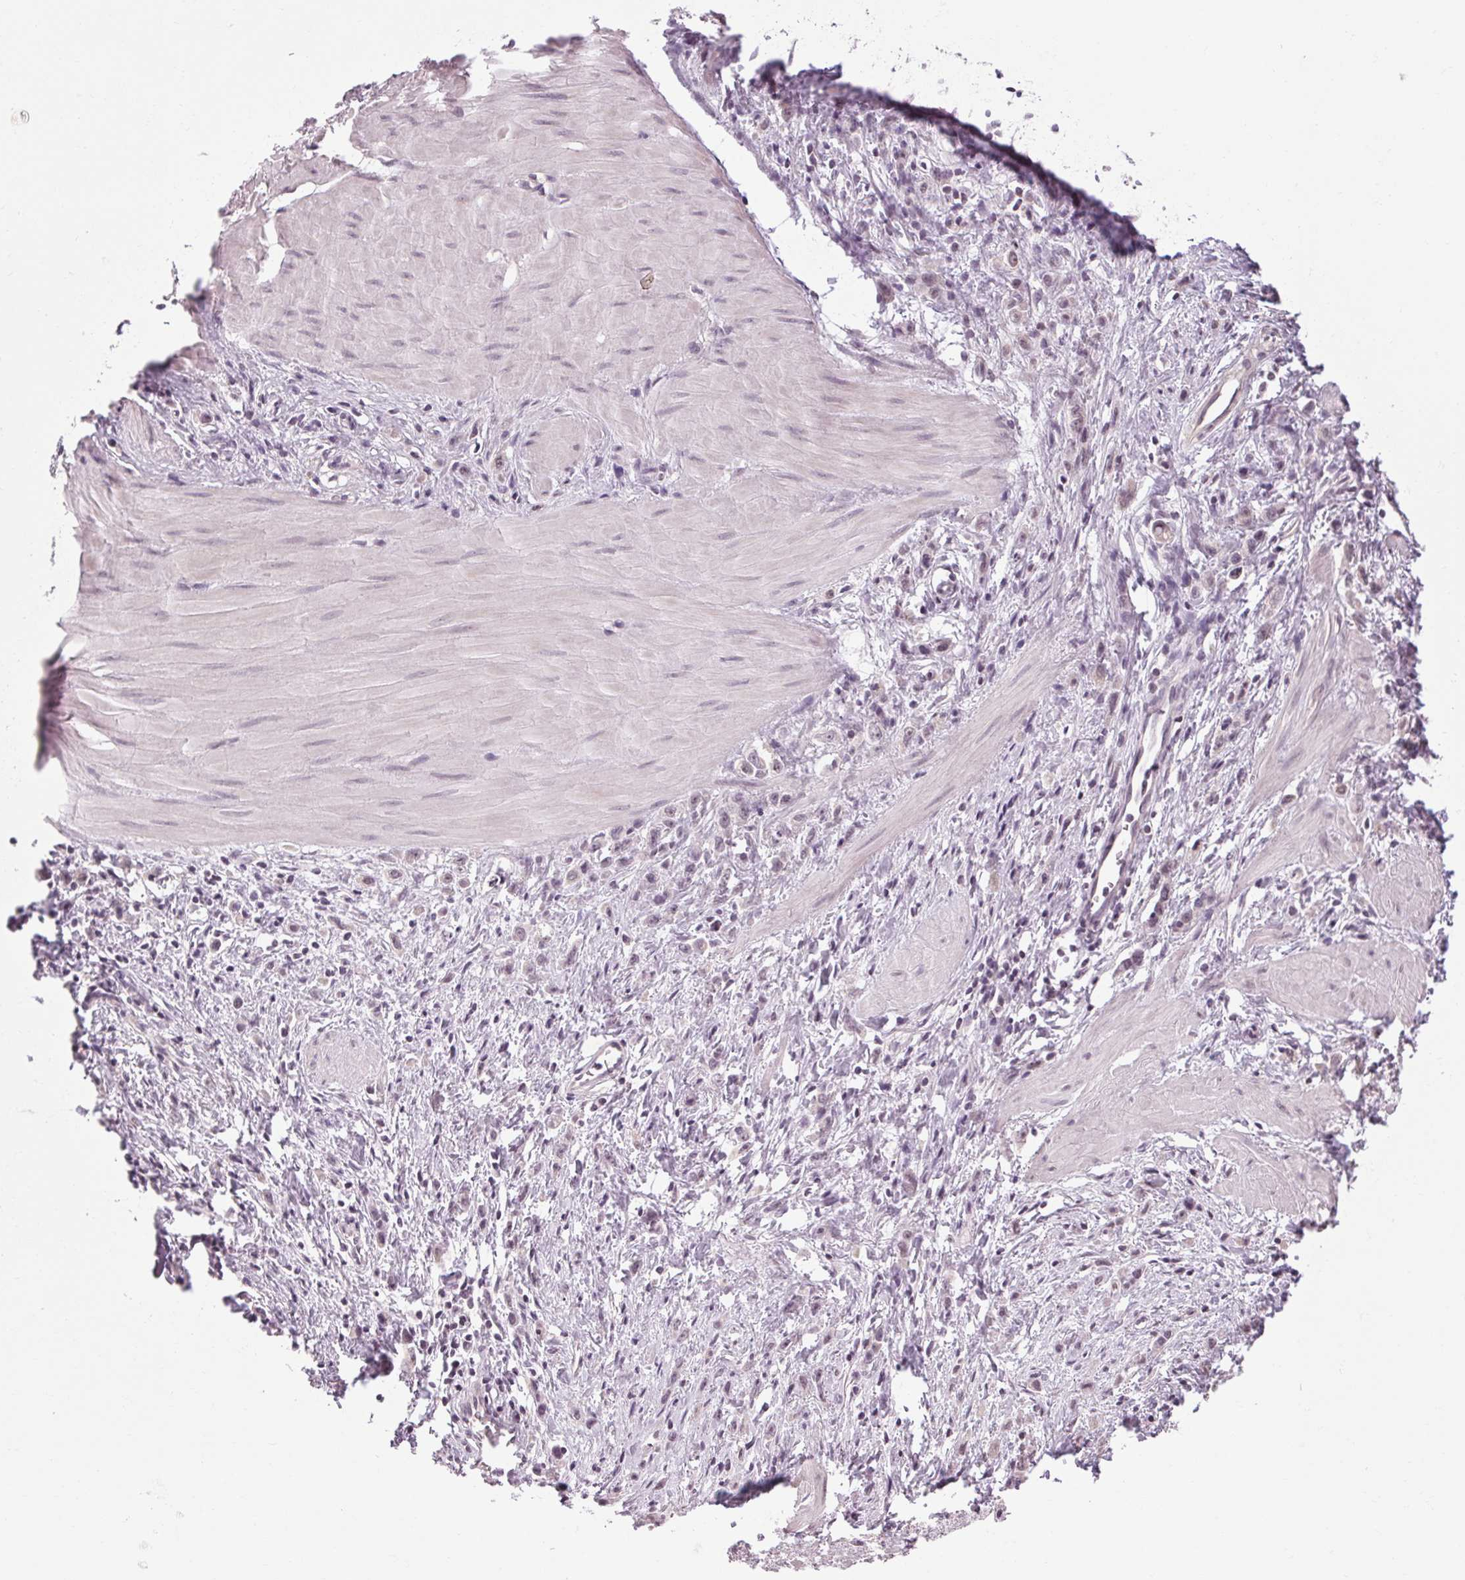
{"staining": {"intensity": "negative", "quantity": "none", "location": "none"}, "tissue": "stomach cancer", "cell_type": "Tumor cells", "image_type": "cancer", "snomed": [{"axis": "morphology", "description": "Adenocarcinoma, NOS"}, {"axis": "topography", "description": "Stomach"}], "caption": "This is an immunohistochemistry histopathology image of adenocarcinoma (stomach). There is no positivity in tumor cells.", "gene": "KLHL40", "patient": {"sex": "male", "age": 47}}